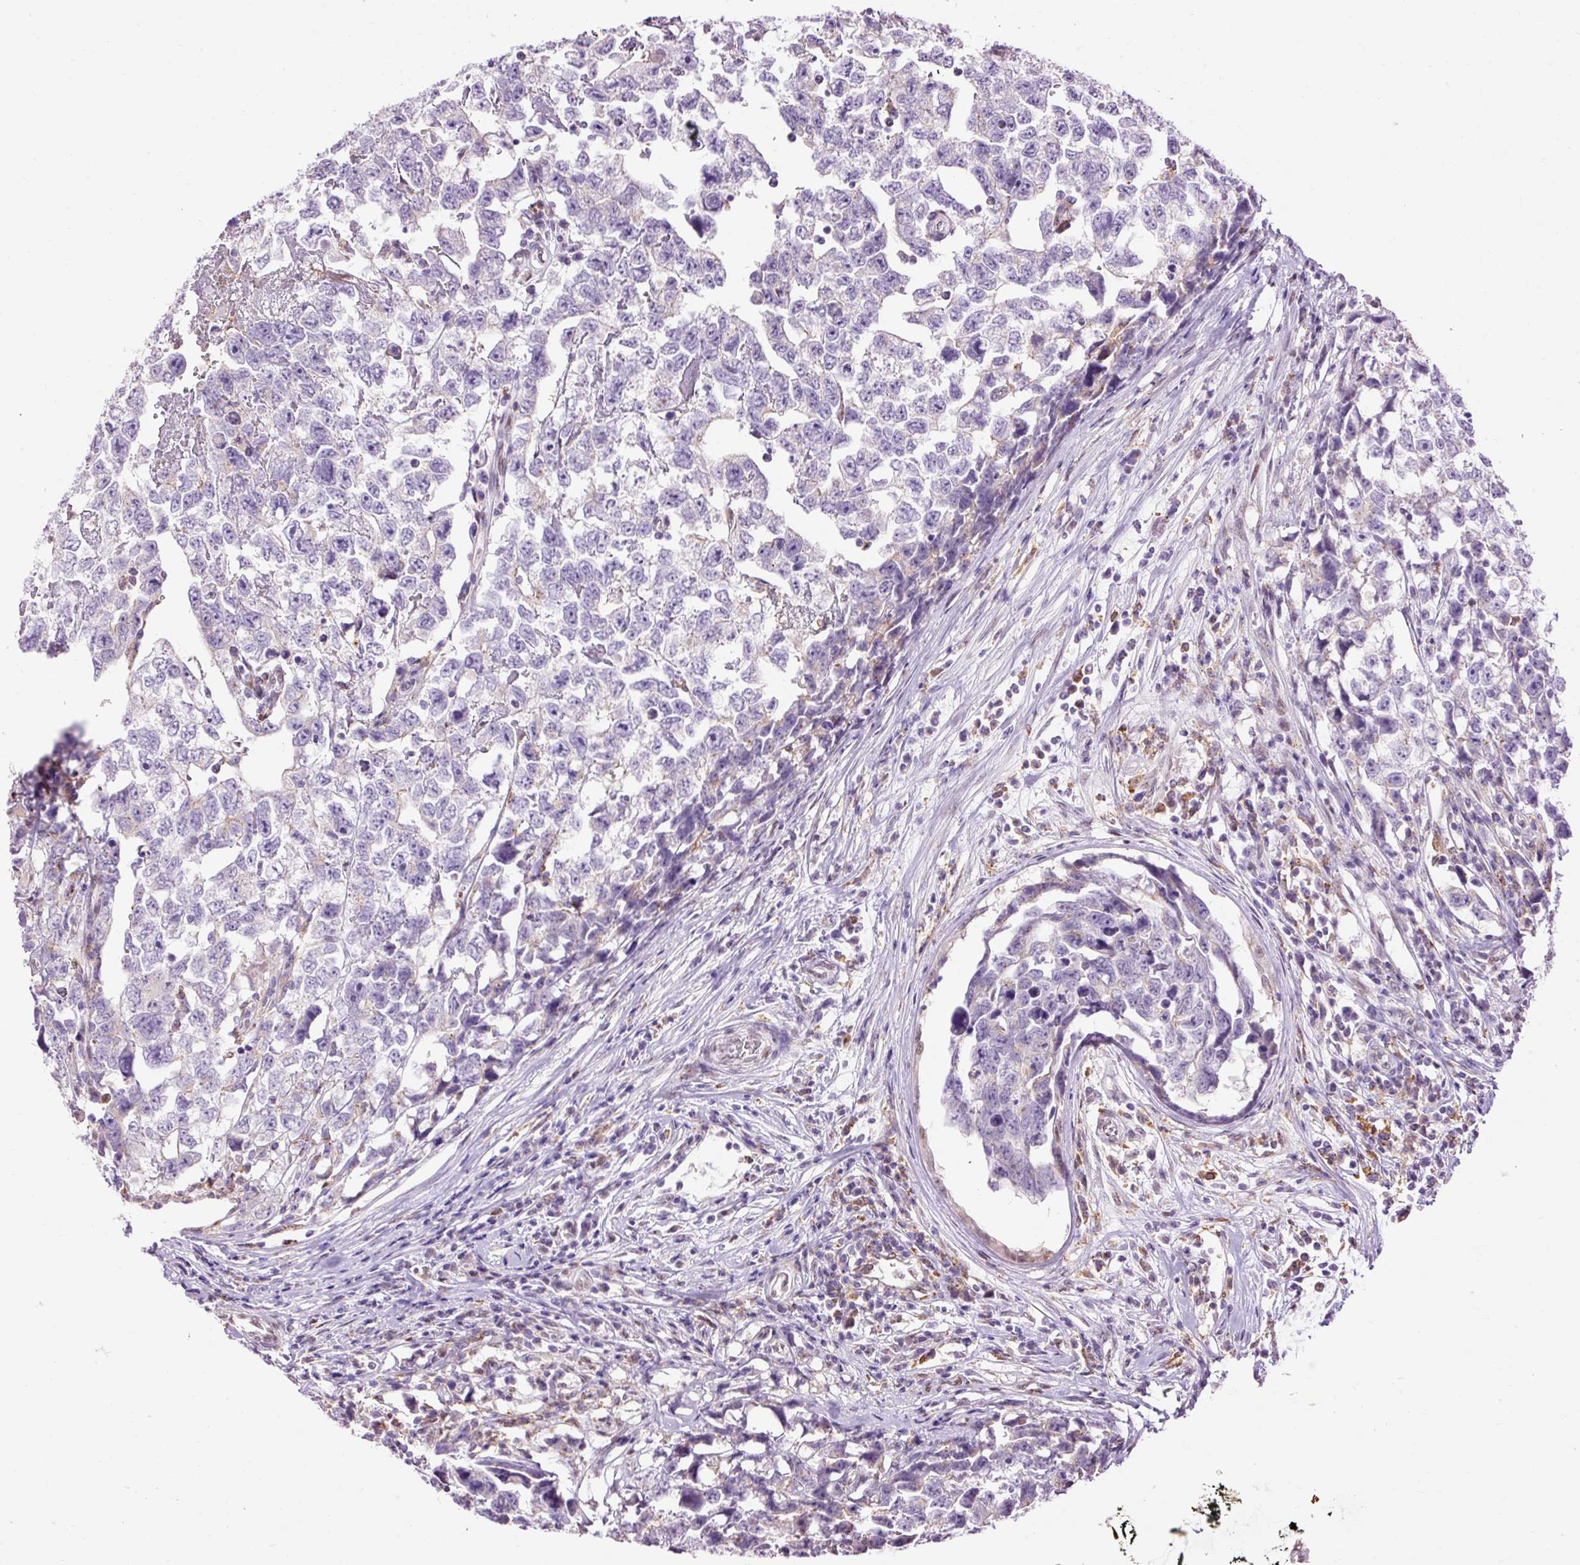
{"staining": {"intensity": "negative", "quantity": "none", "location": "none"}, "tissue": "testis cancer", "cell_type": "Tumor cells", "image_type": "cancer", "snomed": [{"axis": "morphology", "description": "Carcinoma, Embryonal, NOS"}, {"axis": "topography", "description": "Testis"}], "caption": "The micrograph displays no significant positivity in tumor cells of testis cancer.", "gene": "LY86", "patient": {"sex": "male", "age": 22}}